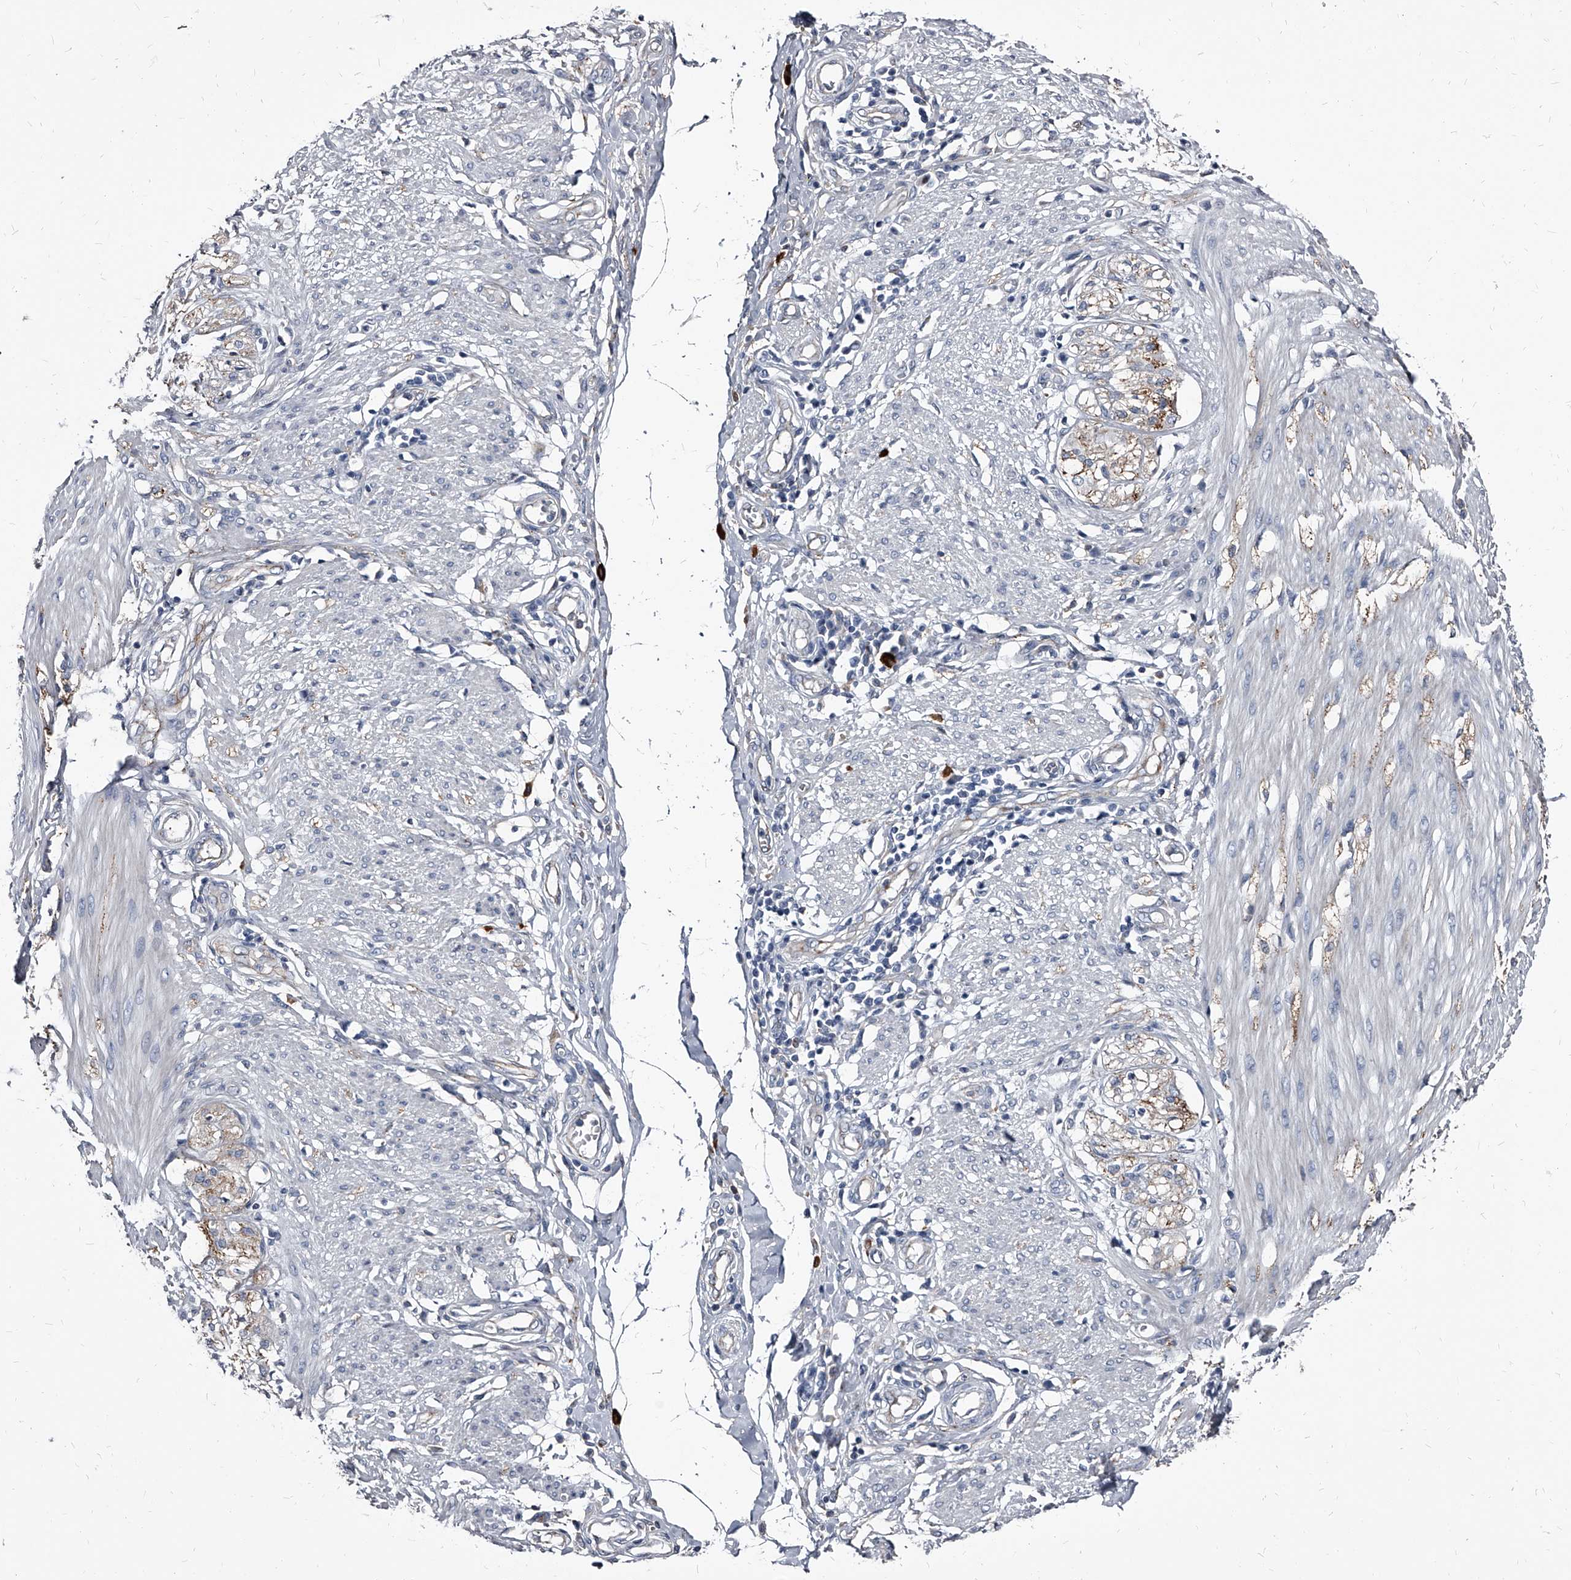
{"staining": {"intensity": "negative", "quantity": "none", "location": "none"}, "tissue": "smooth muscle", "cell_type": "Smooth muscle cells", "image_type": "normal", "snomed": [{"axis": "morphology", "description": "Normal tissue, NOS"}, {"axis": "morphology", "description": "Adenocarcinoma, NOS"}, {"axis": "topography", "description": "Colon"}, {"axis": "topography", "description": "Peripheral nerve tissue"}], "caption": "DAB immunohistochemical staining of benign smooth muscle exhibits no significant staining in smooth muscle cells.", "gene": "PGLYRP3", "patient": {"sex": "male", "age": 14}}